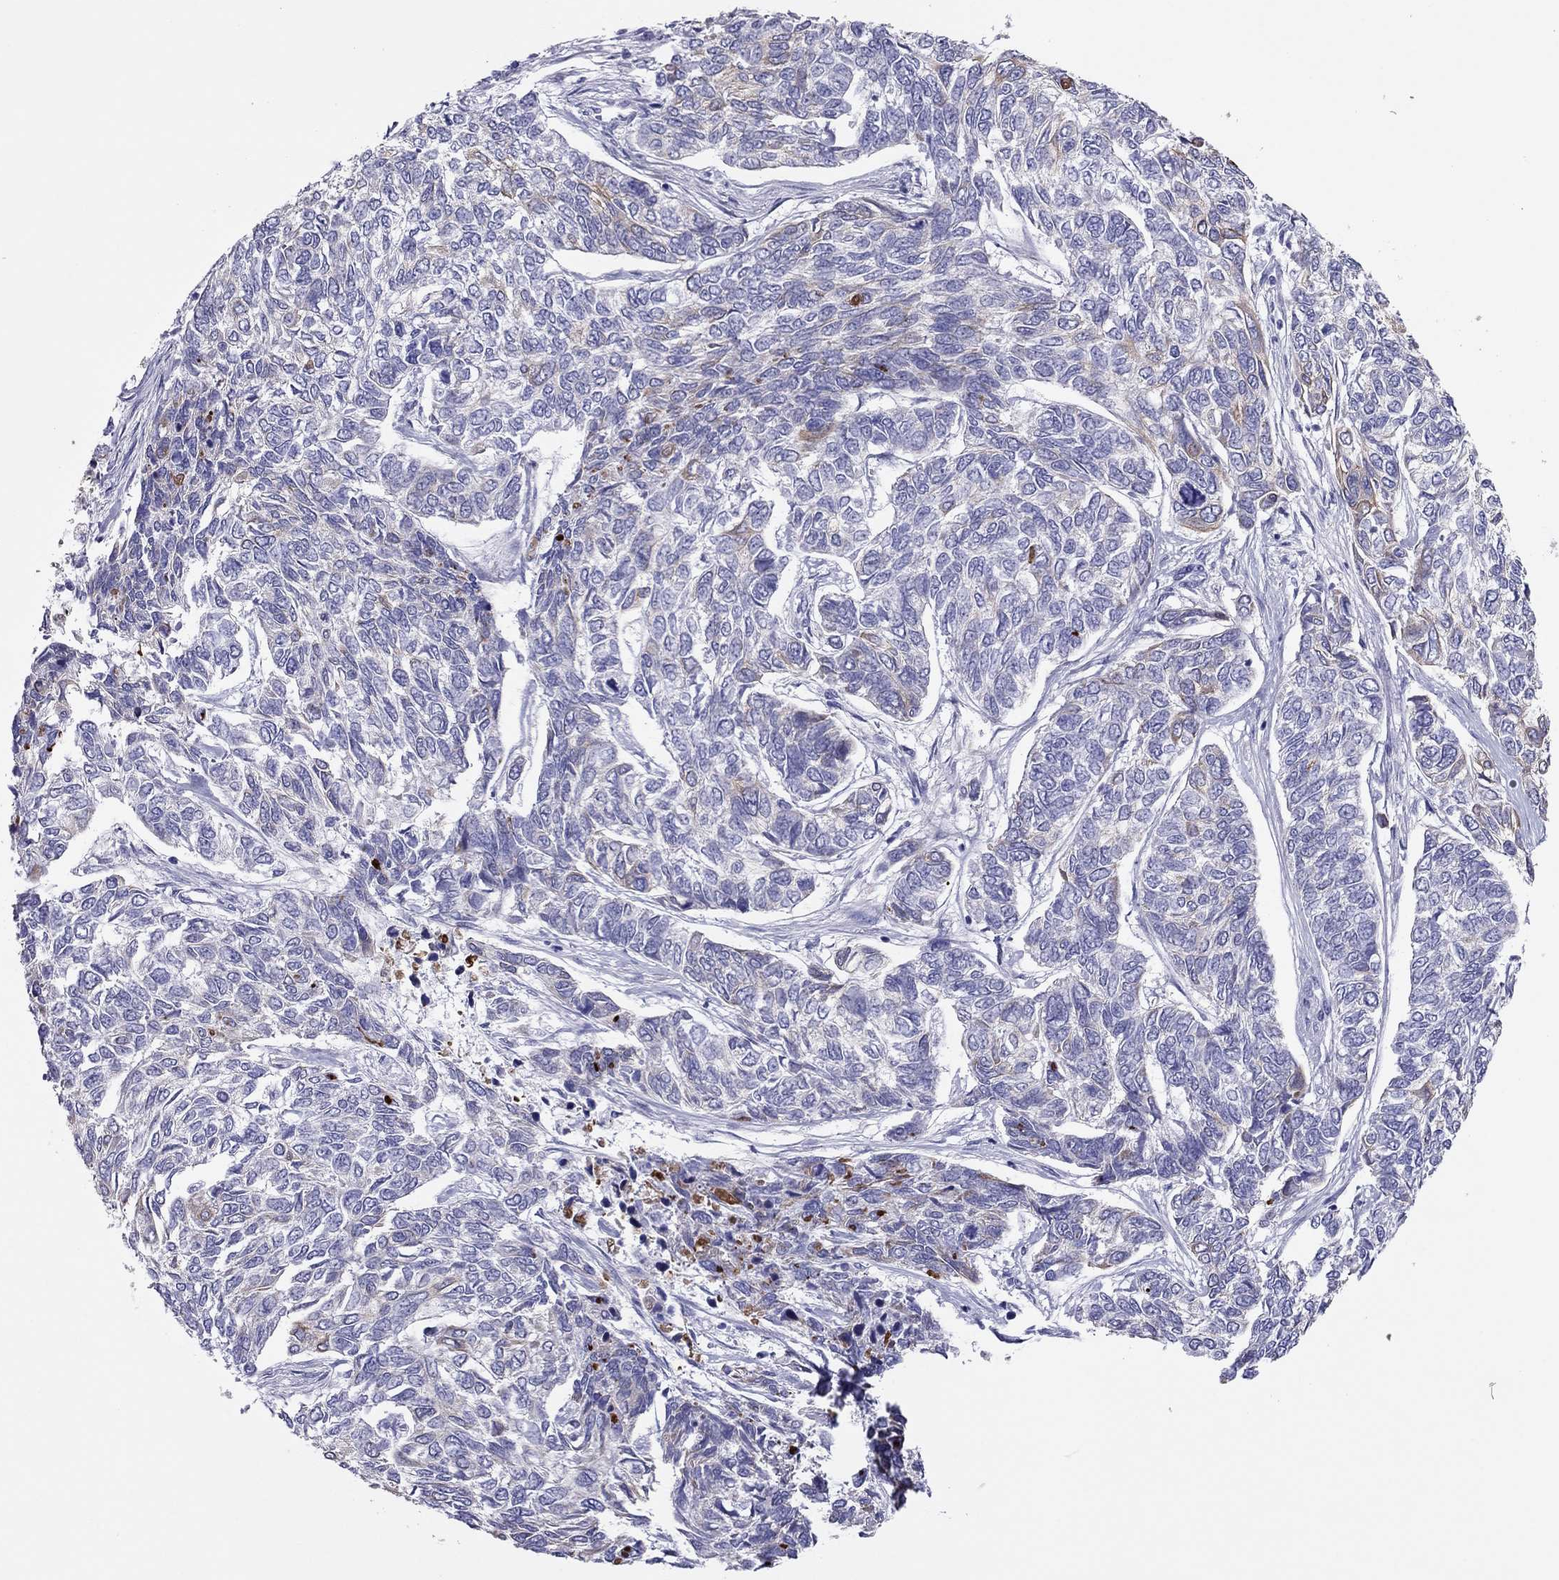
{"staining": {"intensity": "weak", "quantity": "<25%", "location": "cytoplasmic/membranous"}, "tissue": "skin cancer", "cell_type": "Tumor cells", "image_type": "cancer", "snomed": [{"axis": "morphology", "description": "Basal cell carcinoma"}, {"axis": "topography", "description": "Skin"}], "caption": "DAB immunohistochemical staining of human basal cell carcinoma (skin) exhibits no significant staining in tumor cells. (Brightfield microscopy of DAB (3,3'-diaminobenzidine) immunohistochemistry (IHC) at high magnification).", "gene": "MAEL", "patient": {"sex": "female", "age": 65}}